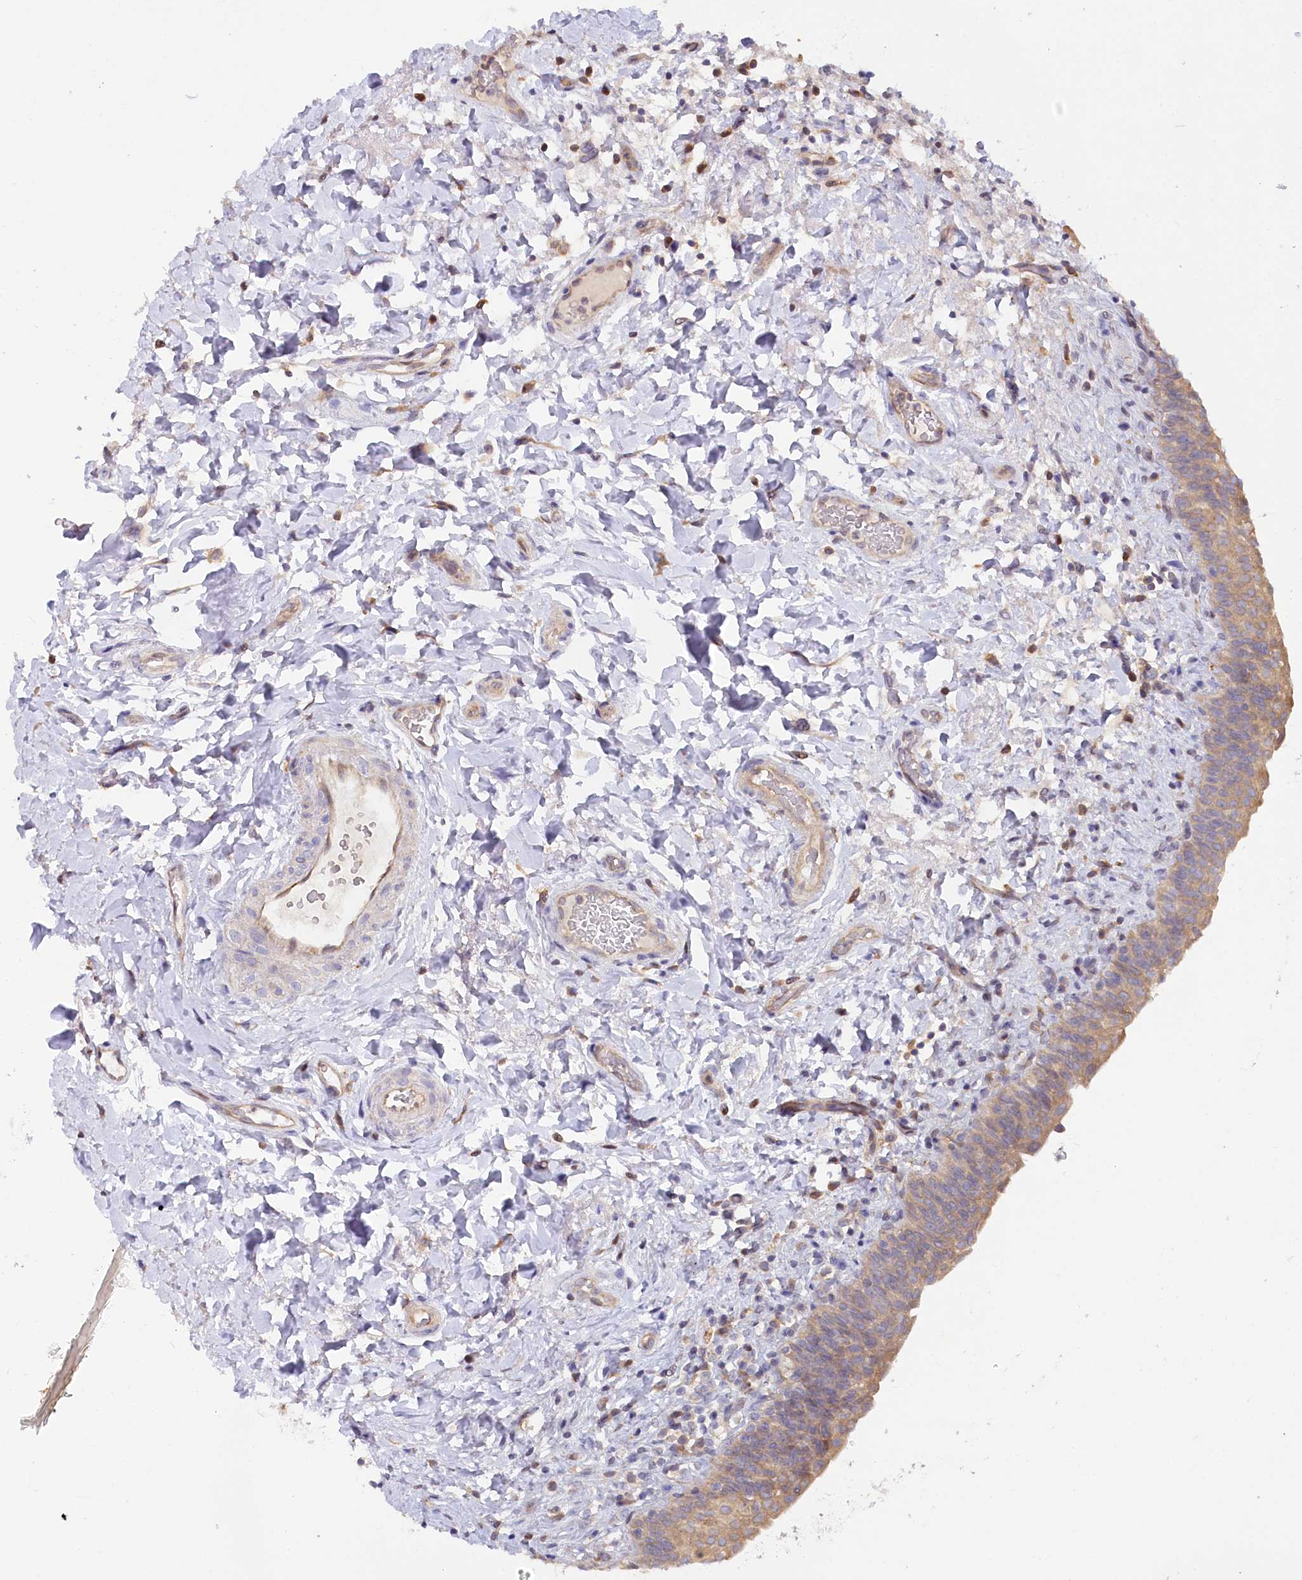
{"staining": {"intensity": "moderate", "quantity": "25%-75%", "location": "cytoplasmic/membranous"}, "tissue": "urinary bladder", "cell_type": "Urothelial cells", "image_type": "normal", "snomed": [{"axis": "morphology", "description": "Normal tissue, NOS"}, {"axis": "topography", "description": "Urinary bladder"}], "caption": "Normal urinary bladder demonstrates moderate cytoplasmic/membranous staining in approximately 25%-75% of urothelial cells.", "gene": "PAIP2", "patient": {"sex": "male", "age": 83}}